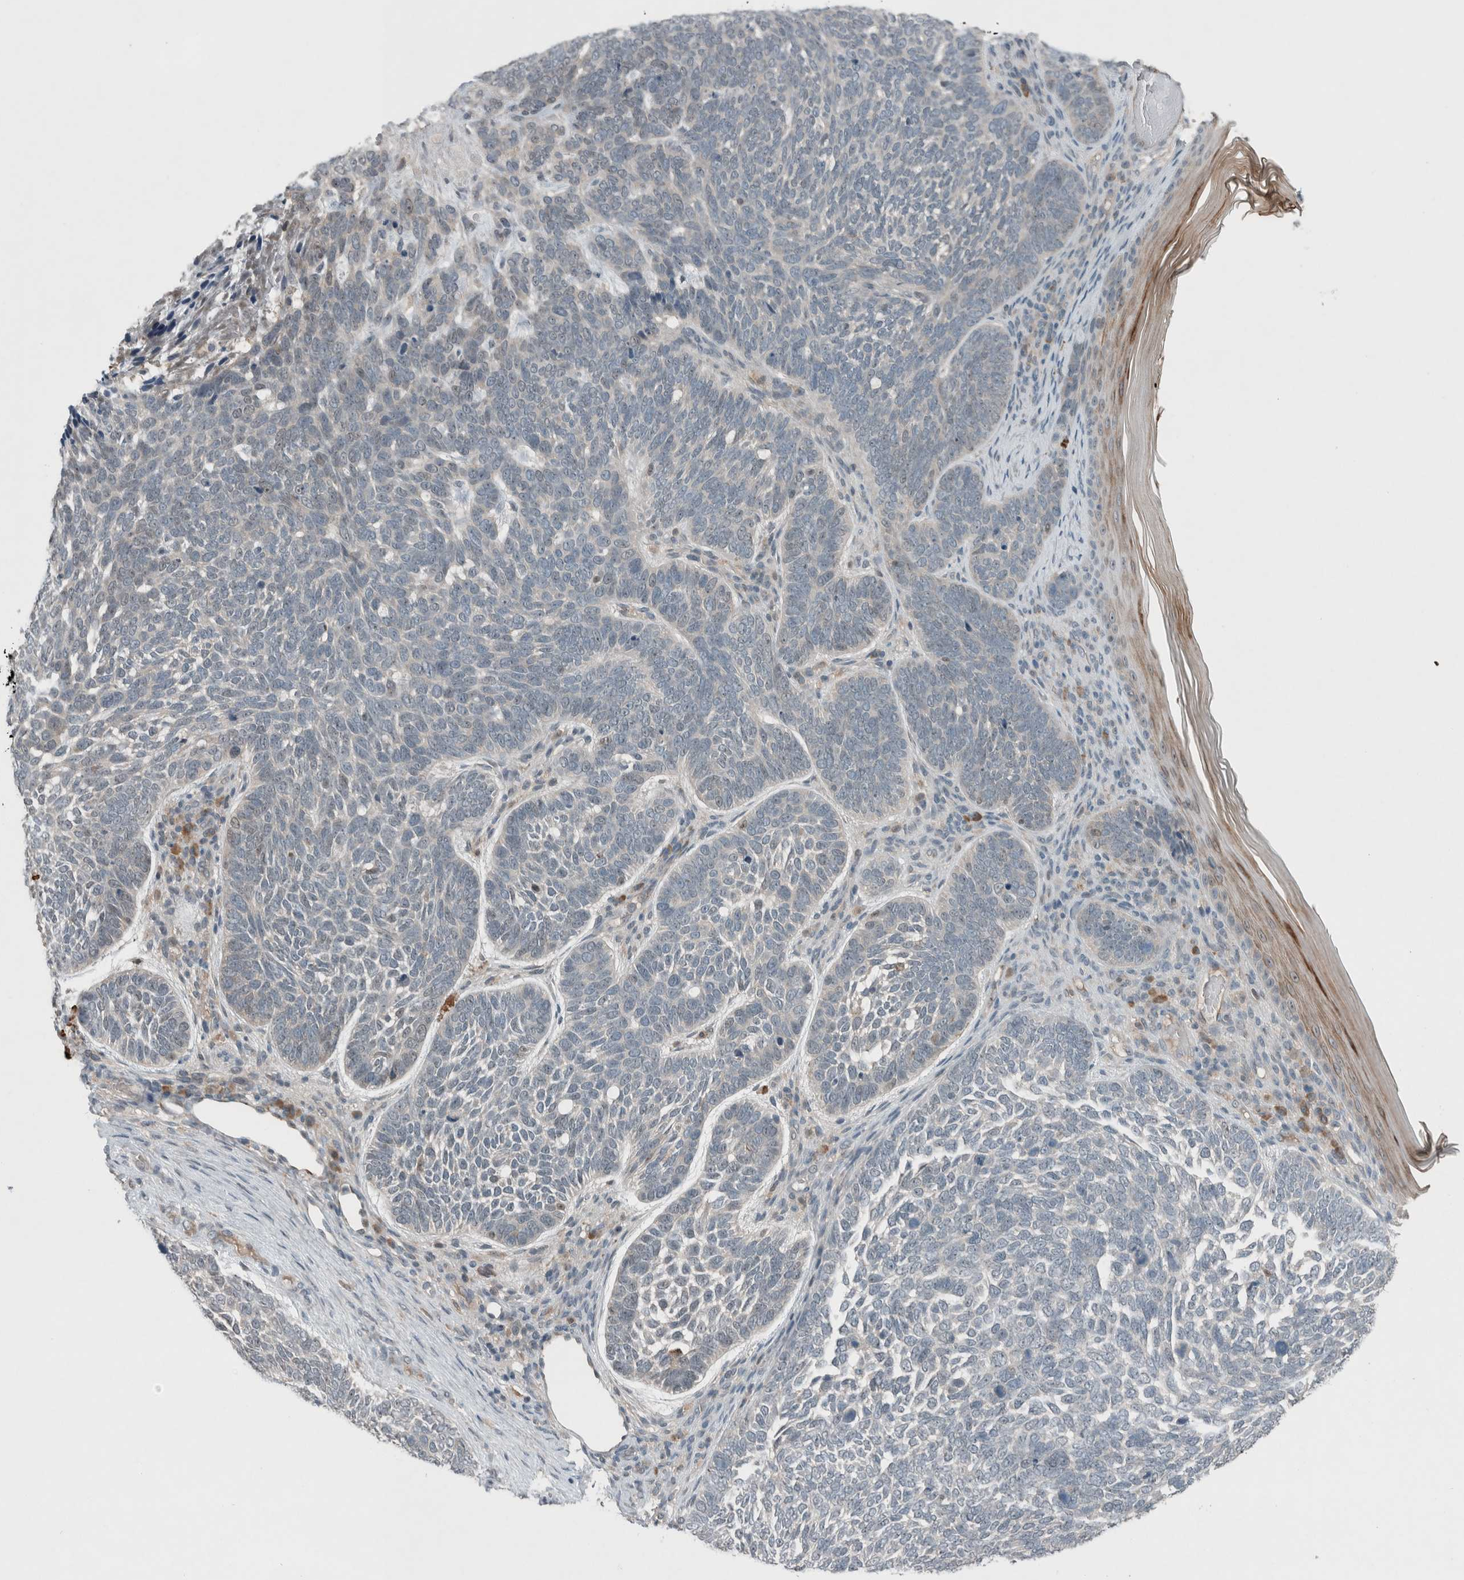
{"staining": {"intensity": "weak", "quantity": "<25%", "location": "nuclear"}, "tissue": "skin cancer", "cell_type": "Tumor cells", "image_type": "cancer", "snomed": [{"axis": "morphology", "description": "Basal cell carcinoma"}, {"axis": "topography", "description": "Skin"}], "caption": "Protein analysis of skin cancer displays no significant positivity in tumor cells.", "gene": "RALGDS", "patient": {"sex": "female", "age": 85}}